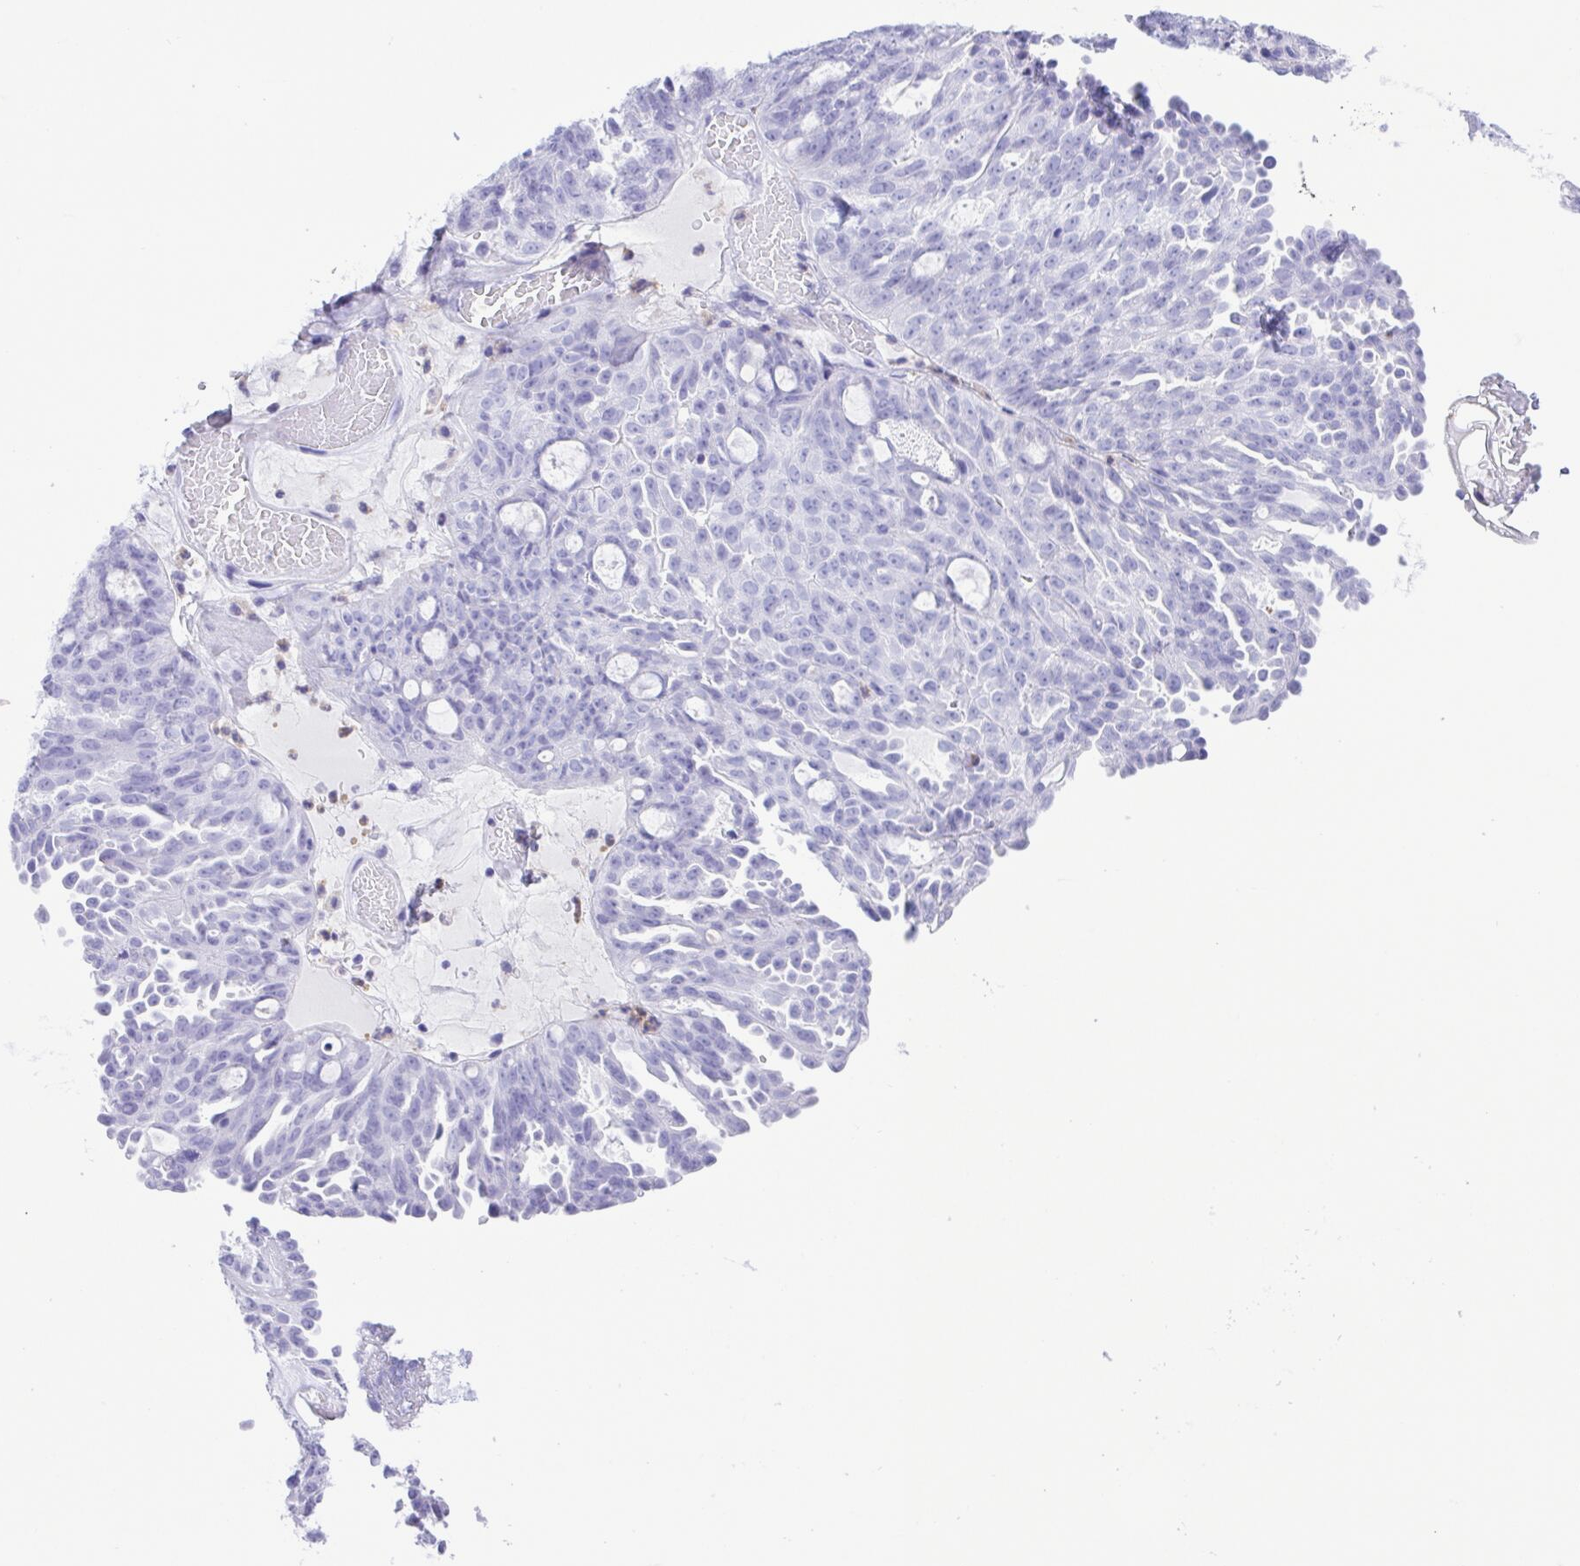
{"staining": {"intensity": "negative", "quantity": "none", "location": "none"}, "tissue": "ovarian cancer", "cell_type": "Tumor cells", "image_type": "cancer", "snomed": [{"axis": "morphology", "description": "Cystadenocarcinoma, serous, NOS"}, {"axis": "topography", "description": "Ovary"}], "caption": "Tumor cells are negative for protein expression in human ovarian cancer.", "gene": "GPR17", "patient": {"sex": "female", "age": 71}}